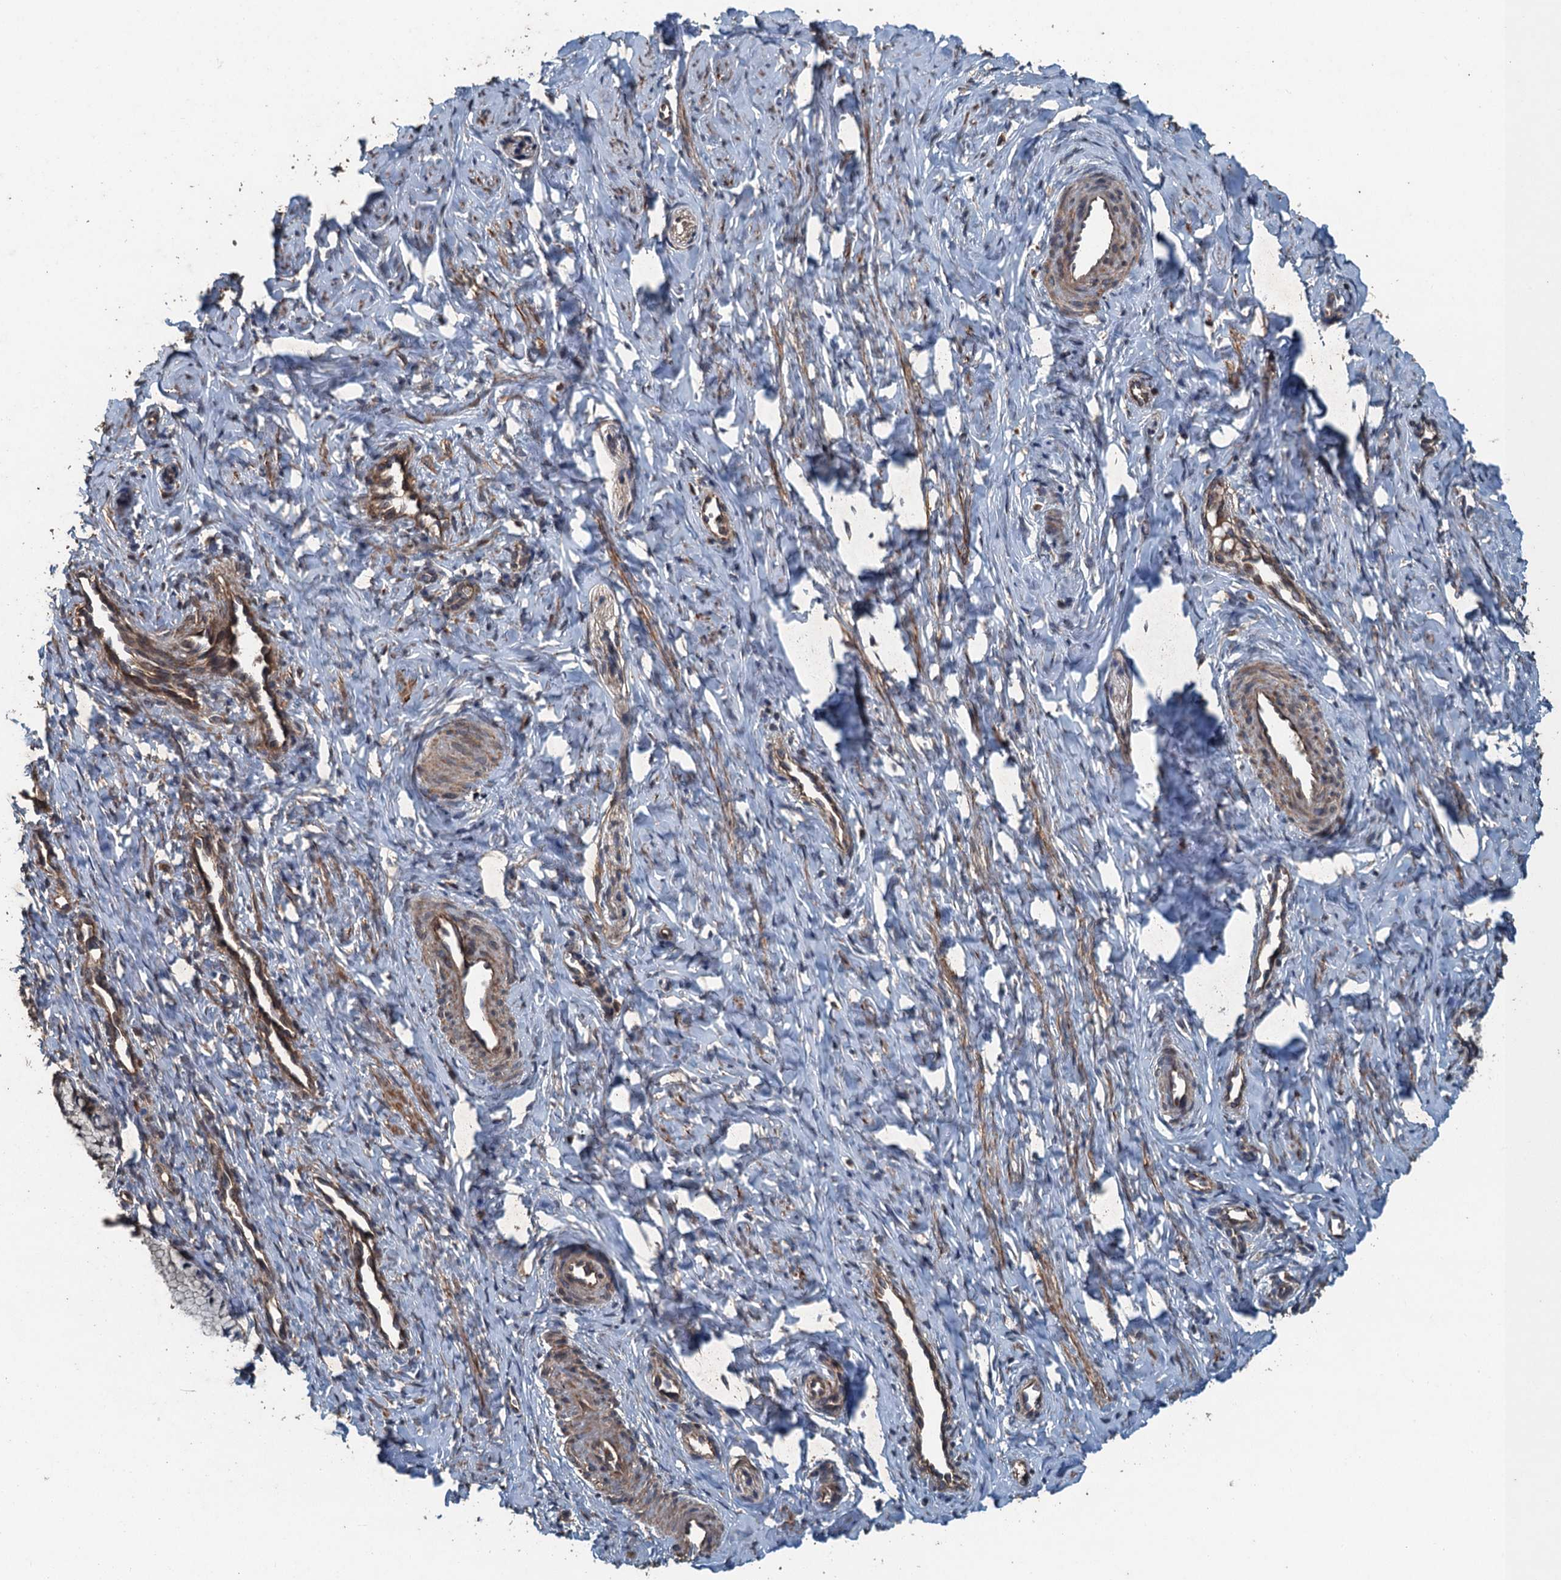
{"staining": {"intensity": "weak", "quantity": "25%-75%", "location": "cytoplasmic/membranous"}, "tissue": "cervix", "cell_type": "Glandular cells", "image_type": "normal", "snomed": [{"axis": "morphology", "description": "Normal tissue, NOS"}, {"axis": "topography", "description": "Cervix"}], "caption": "Immunohistochemical staining of benign human cervix demonstrates 25%-75% levels of weak cytoplasmic/membranous protein expression in approximately 25%-75% of glandular cells.", "gene": "BORCS5", "patient": {"sex": "female", "age": 27}}